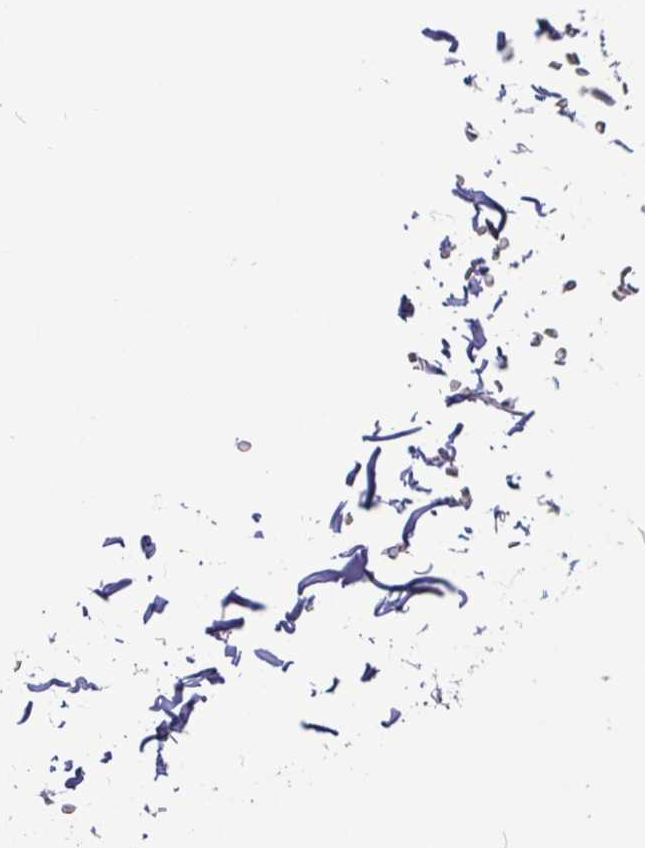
{"staining": {"intensity": "negative", "quantity": "none", "location": "none"}, "tissue": "adipose tissue", "cell_type": "Adipocytes", "image_type": "normal", "snomed": [{"axis": "morphology", "description": "Normal tissue, NOS"}, {"axis": "topography", "description": "Cartilage tissue"}, {"axis": "topography", "description": "Bronchus"}, {"axis": "topography", "description": "Peripheral nerve tissue"}], "caption": "Immunohistochemistry image of benign adipose tissue stained for a protein (brown), which demonstrates no positivity in adipocytes.", "gene": "FEM1C", "patient": {"sex": "male", "age": 67}}